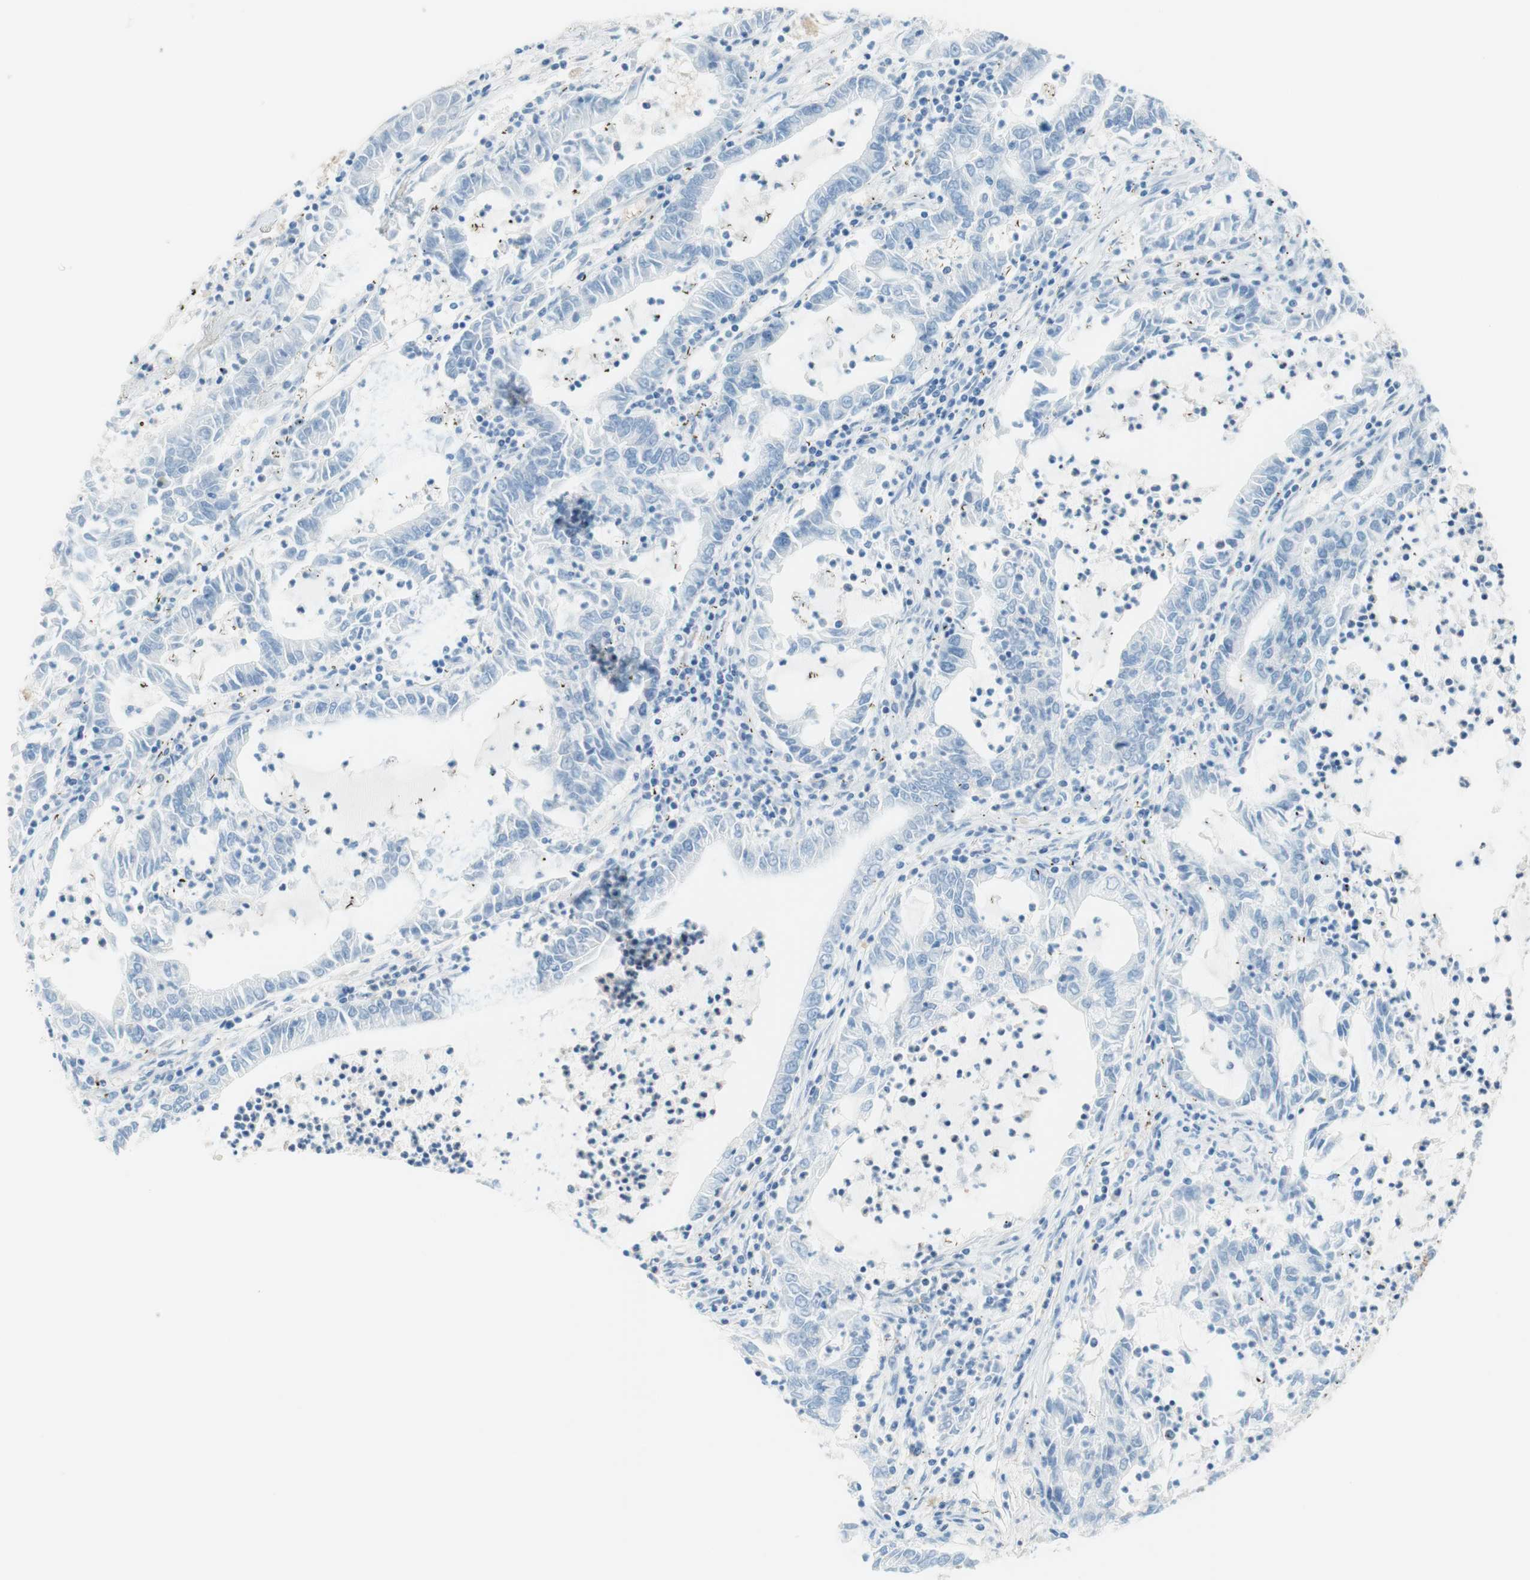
{"staining": {"intensity": "negative", "quantity": "none", "location": "none"}, "tissue": "lung cancer", "cell_type": "Tumor cells", "image_type": "cancer", "snomed": [{"axis": "morphology", "description": "Adenocarcinoma, NOS"}, {"axis": "topography", "description": "Lung"}], "caption": "A high-resolution photomicrograph shows IHC staining of adenocarcinoma (lung), which exhibits no significant staining in tumor cells. (Stains: DAB (3,3'-diaminobenzidine) IHC with hematoxylin counter stain, Microscopy: brightfield microscopy at high magnification).", "gene": "VPS26A", "patient": {"sex": "female", "age": 51}}